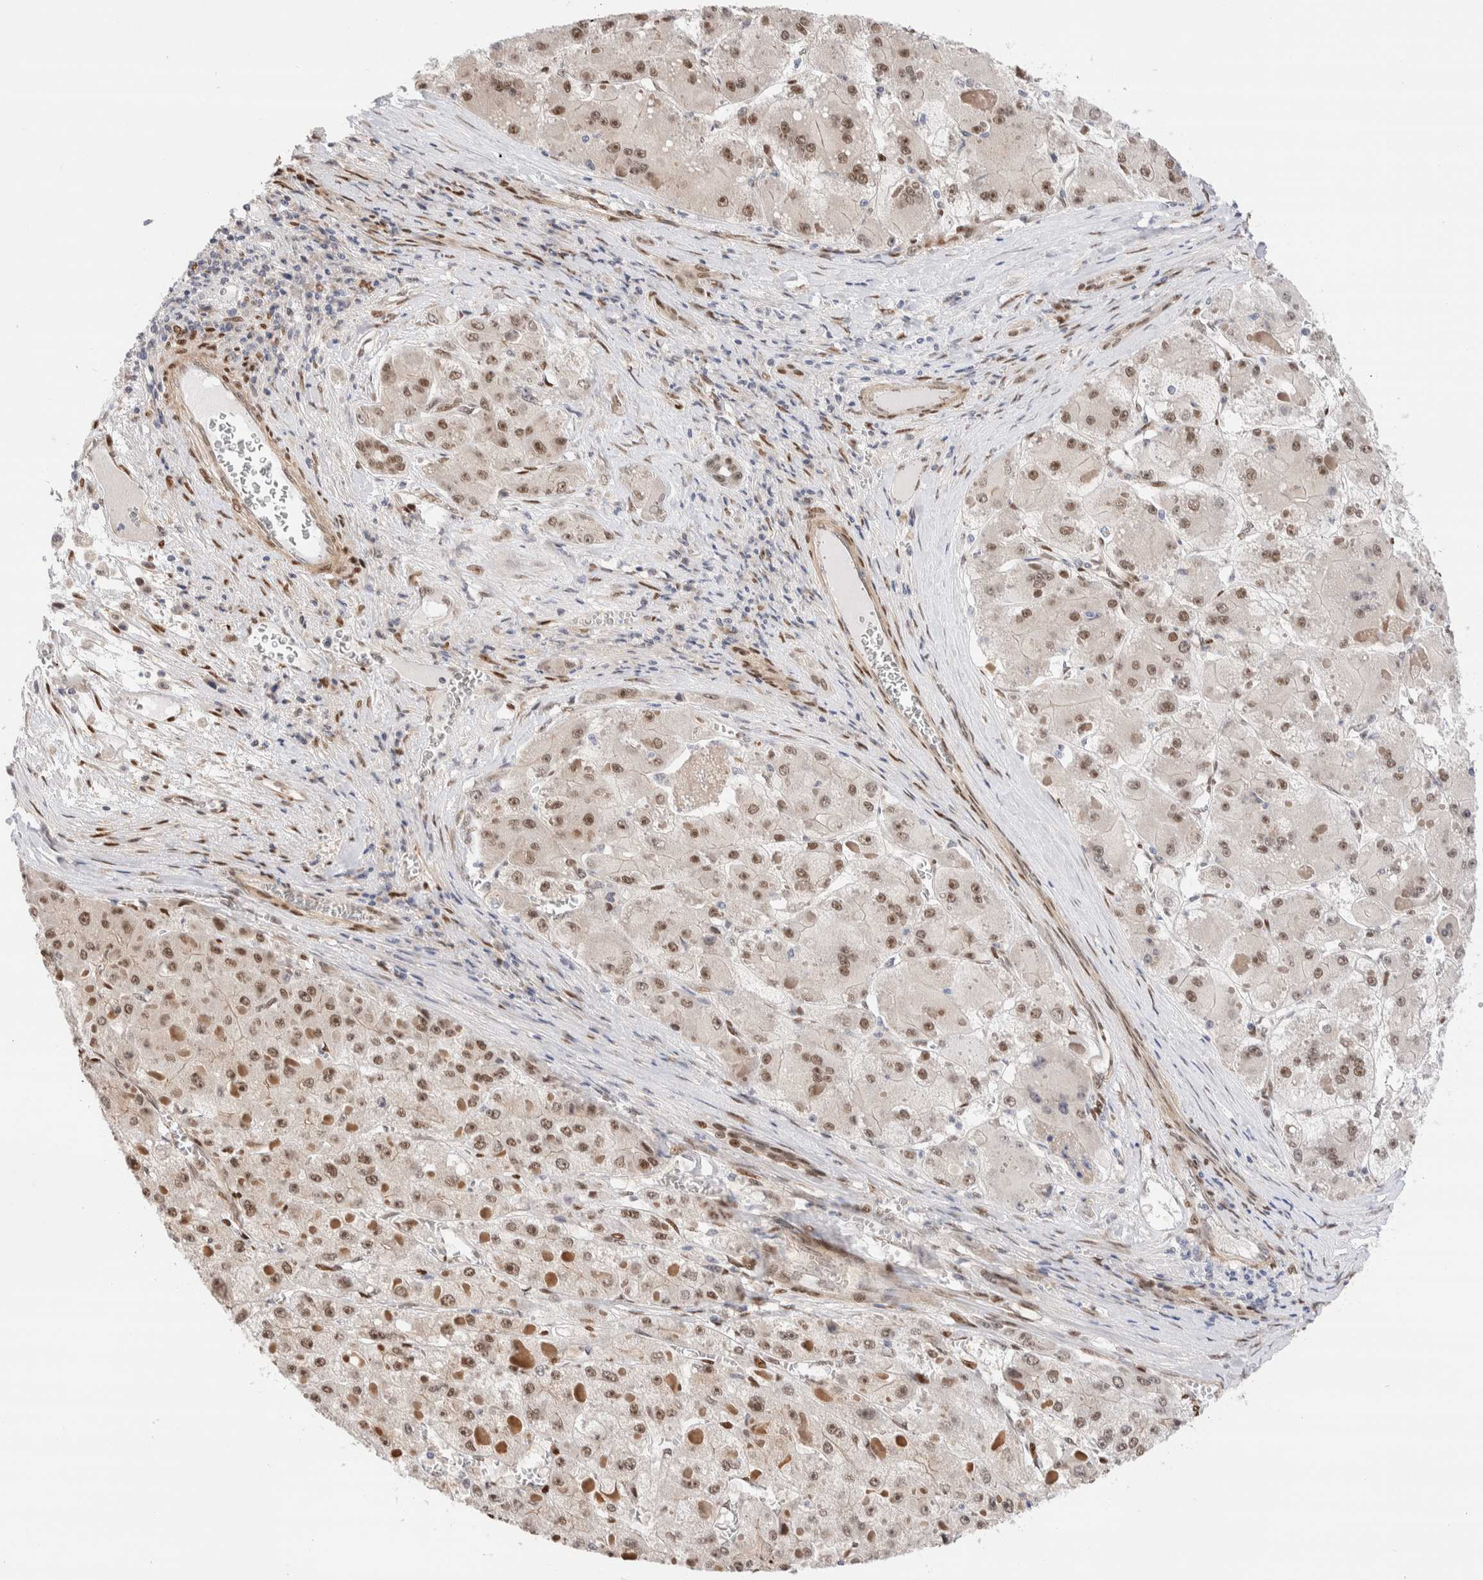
{"staining": {"intensity": "moderate", "quantity": ">75%", "location": "cytoplasmic/membranous,nuclear"}, "tissue": "liver cancer", "cell_type": "Tumor cells", "image_type": "cancer", "snomed": [{"axis": "morphology", "description": "Carcinoma, Hepatocellular, NOS"}, {"axis": "topography", "description": "Liver"}], "caption": "Moderate cytoplasmic/membranous and nuclear staining is appreciated in about >75% of tumor cells in liver cancer. The protein is stained brown, and the nuclei are stained in blue (DAB (3,3'-diaminobenzidine) IHC with brightfield microscopy, high magnification).", "gene": "NSMAF", "patient": {"sex": "female", "age": 73}}